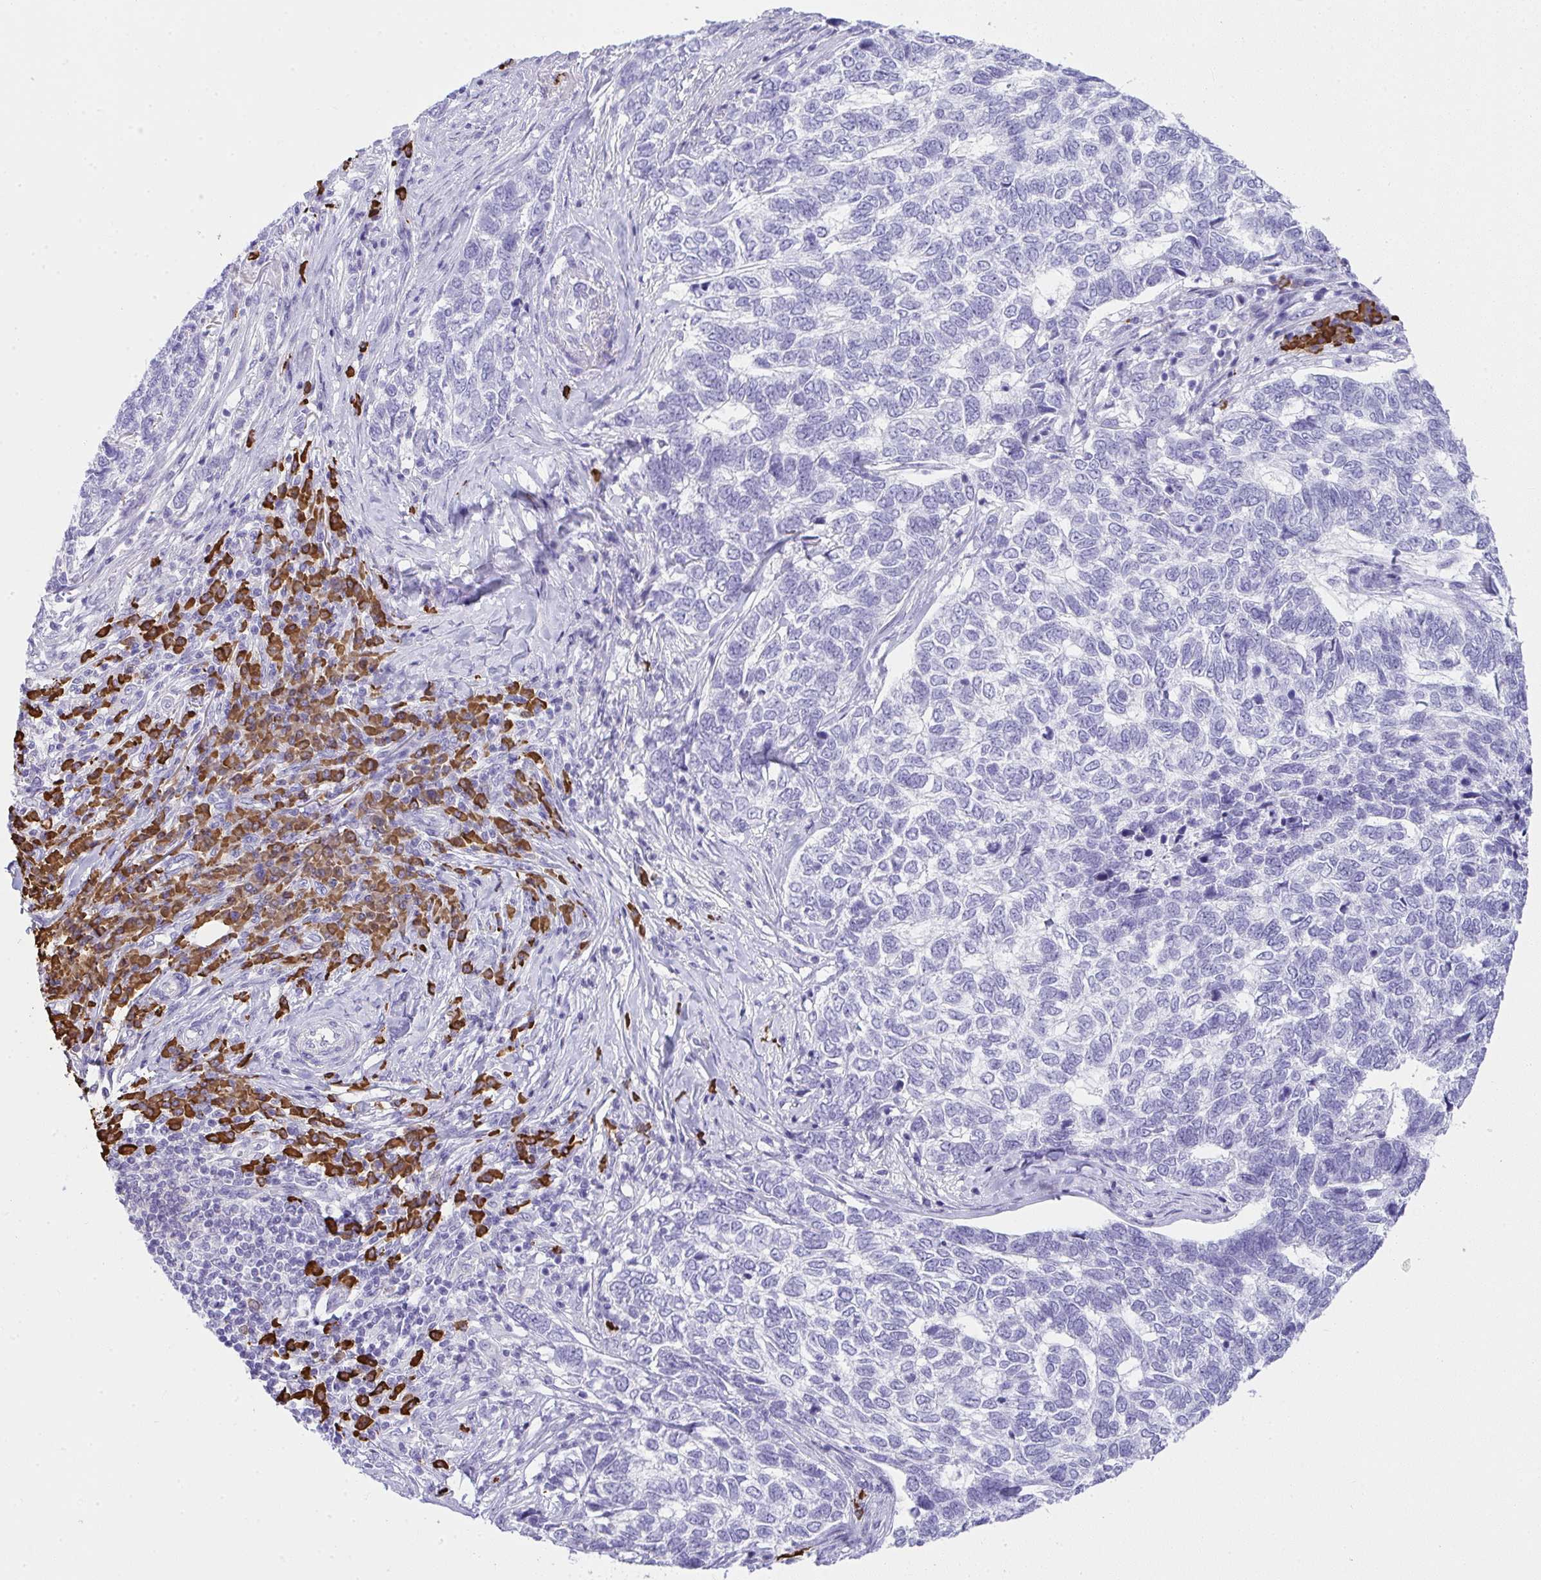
{"staining": {"intensity": "negative", "quantity": "none", "location": "none"}, "tissue": "skin cancer", "cell_type": "Tumor cells", "image_type": "cancer", "snomed": [{"axis": "morphology", "description": "Basal cell carcinoma"}, {"axis": "topography", "description": "Skin"}], "caption": "Human skin basal cell carcinoma stained for a protein using immunohistochemistry displays no expression in tumor cells.", "gene": "CDADC1", "patient": {"sex": "female", "age": 65}}